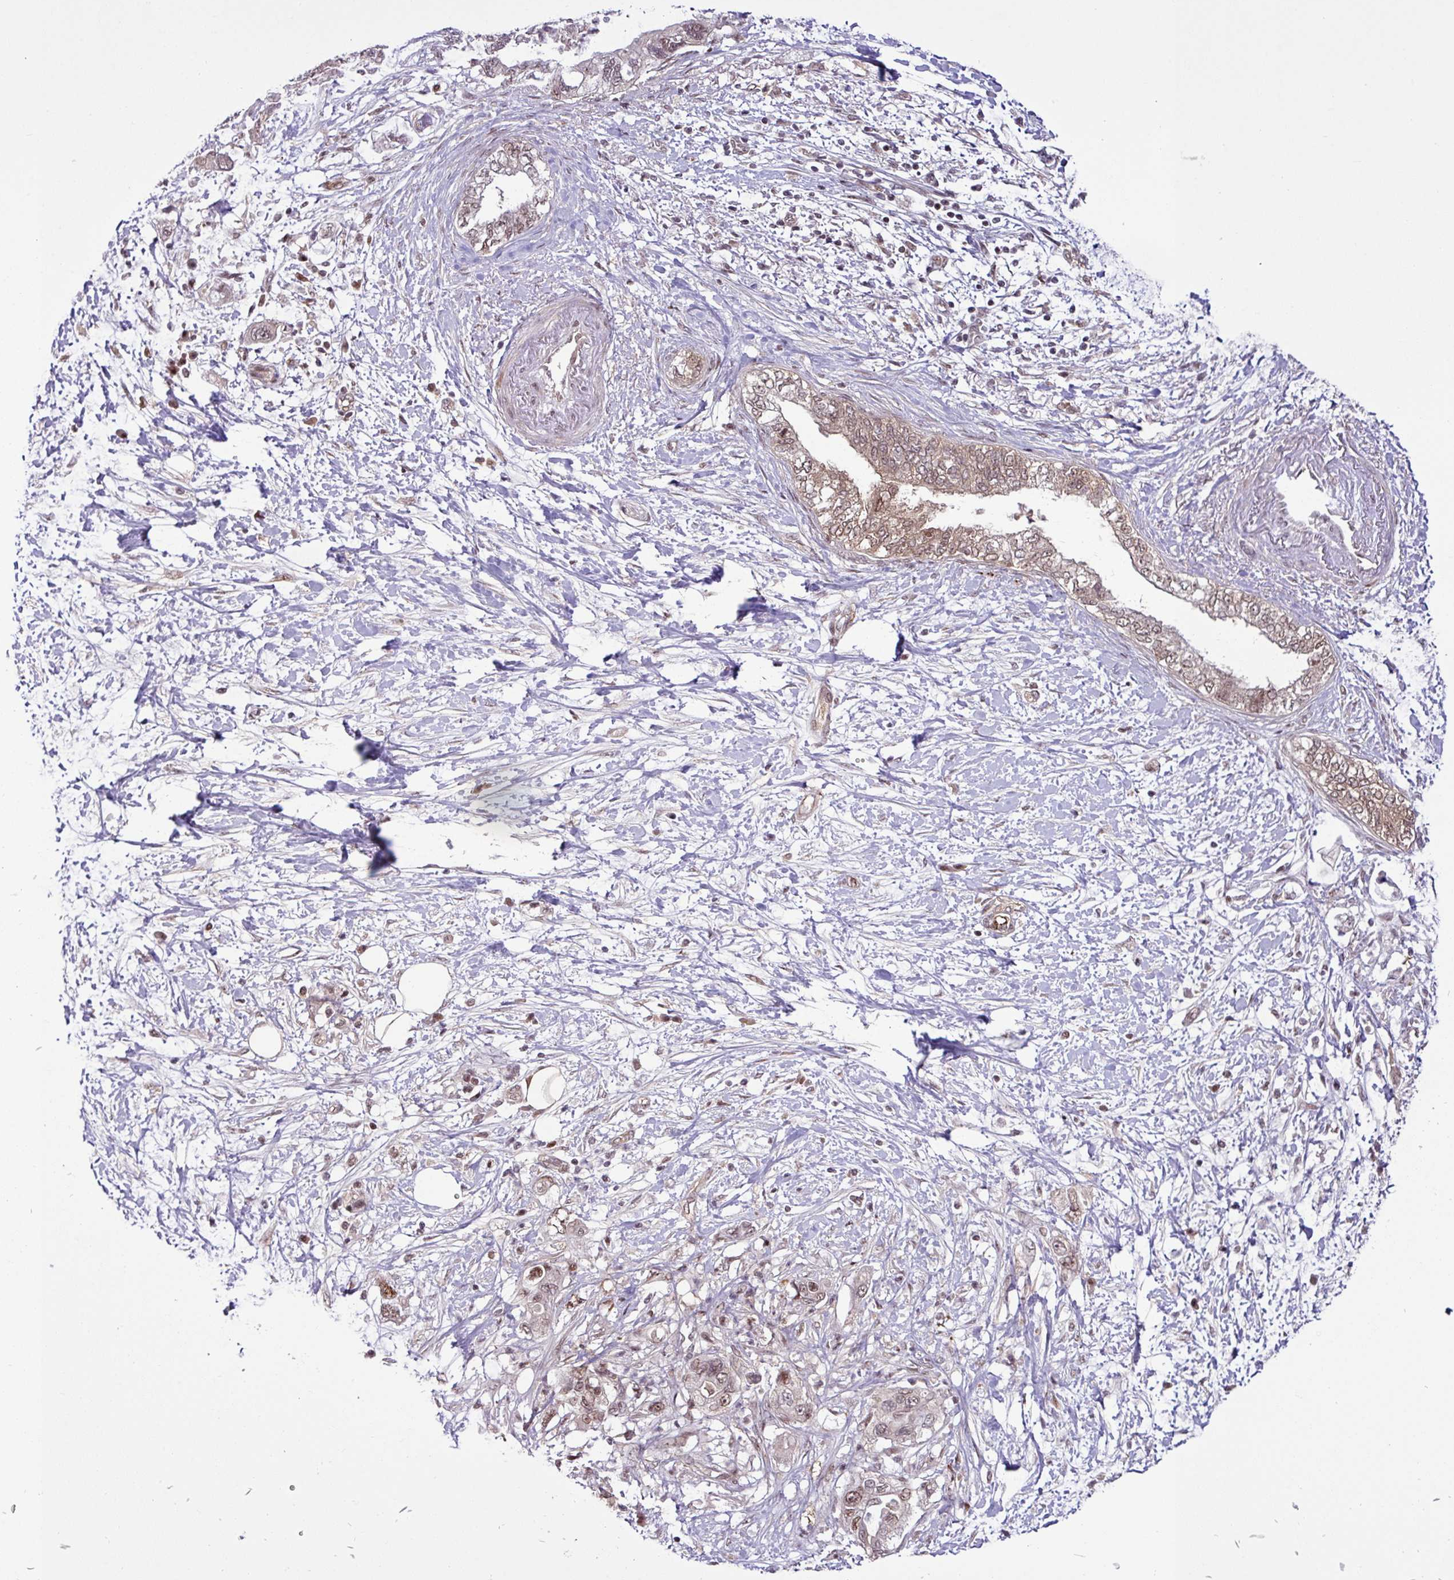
{"staining": {"intensity": "moderate", "quantity": ">75%", "location": "cytoplasmic/membranous,nuclear"}, "tissue": "pancreatic cancer", "cell_type": "Tumor cells", "image_type": "cancer", "snomed": [{"axis": "morphology", "description": "Adenocarcinoma, NOS"}, {"axis": "topography", "description": "Pancreas"}], "caption": "Pancreatic cancer was stained to show a protein in brown. There is medium levels of moderate cytoplasmic/membranous and nuclear staining in about >75% of tumor cells. Using DAB (3,3'-diaminobenzidine) (brown) and hematoxylin (blue) stains, captured at high magnification using brightfield microscopy.", "gene": "ITPKC", "patient": {"sex": "female", "age": 73}}